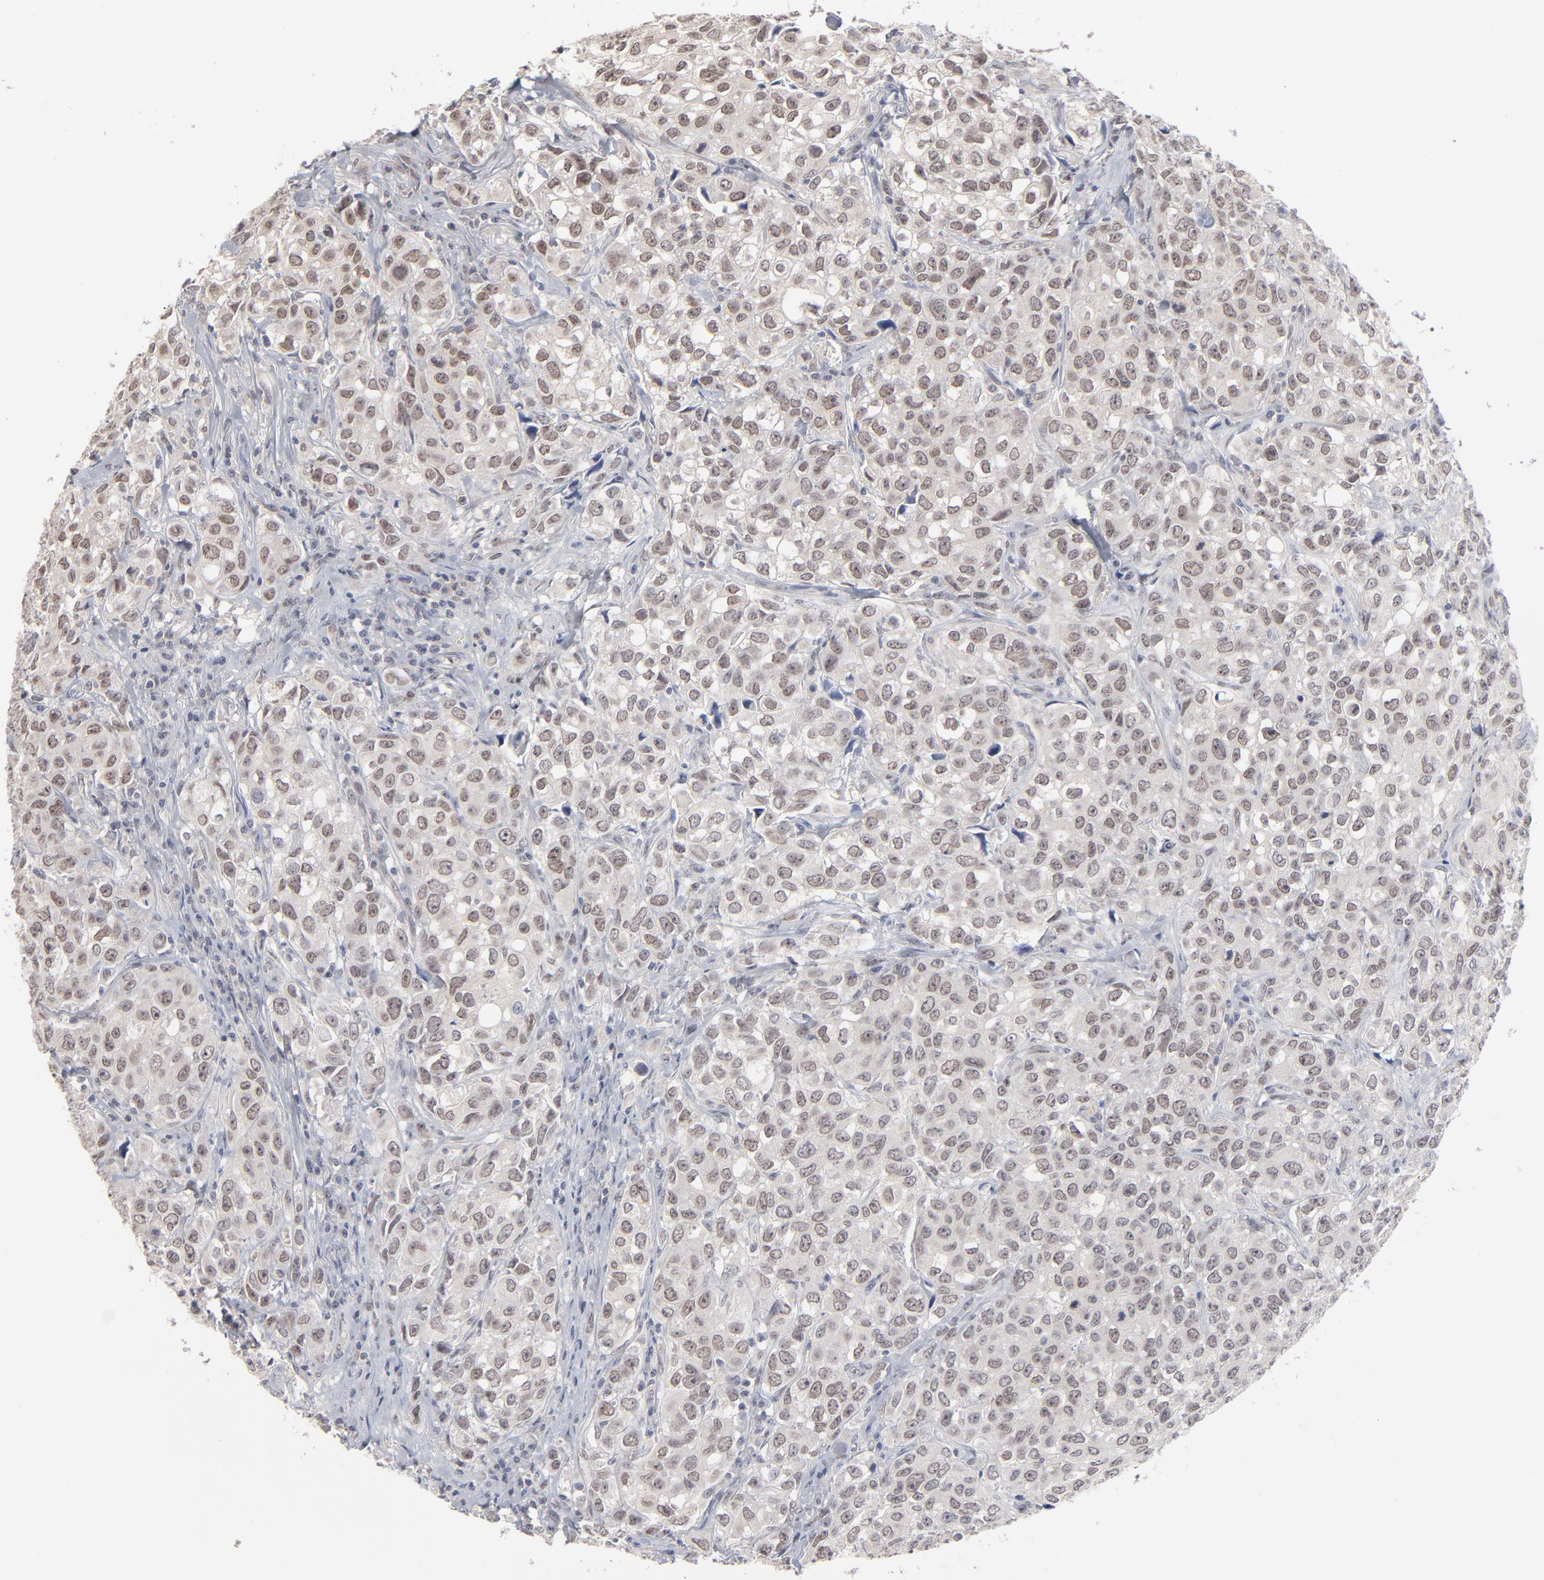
{"staining": {"intensity": "weak", "quantity": "25%-75%", "location": "nuclear"}, "tissue": "urothelial cancer", "cell_type": "Tumor cells", "image_type": "cancer", "snomed": [{"axis": "morphology", "description": "Urothelial carcinoma, High grade"}, {"axis": "topography", "description": "Urinary bladder"}], "caption": "Protein expression by immunohistochemistry demonstrates weak nuclear staining in approximately 25%-75% of tumor cells in high-grade urothelial carcinoma. (Stains: DAB (3,3'-diaminobenzidine) in brown, nuclei in blue, Microscopy: brightfield microscopy at high magnification).", "gene": "MBIP", "patient": {"sex": "female", "age": 75}}